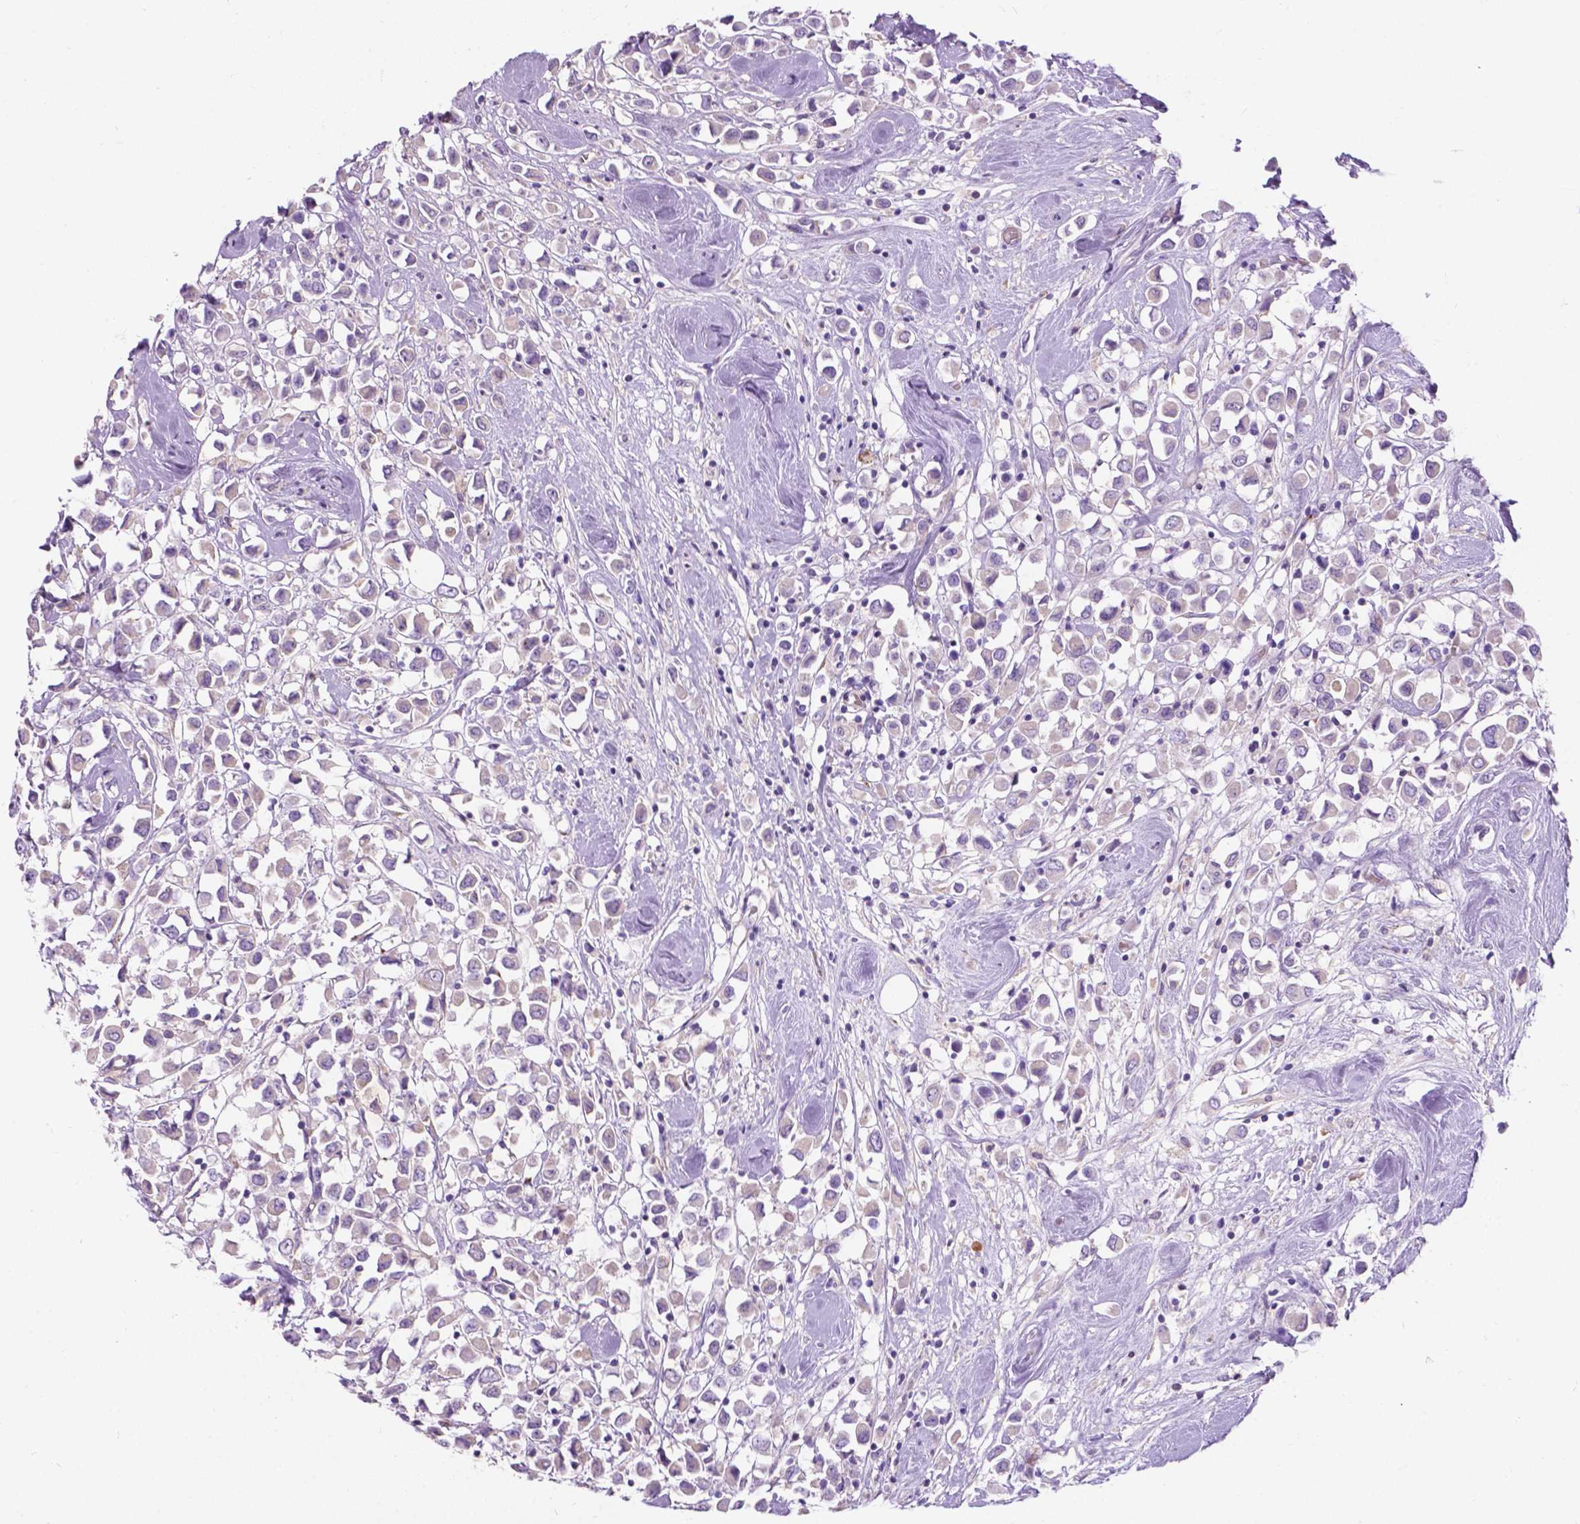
{"staining": {"intensity": "negative", "quantity": "none", "location": "none"}, "tissue": "breast cancer", "cell_type": "Tumor cells", "image_type": "cancer", "snomed": [{"axis": "morphology", "description": "Duct carcinoma"}, {"axis": "topography", "description": "Breast"}], "caption": "There is no significant staining in tumor cells of breast cancer.", "gene": "NOXO1", "patient": {"sex": "female", "age": 61}}